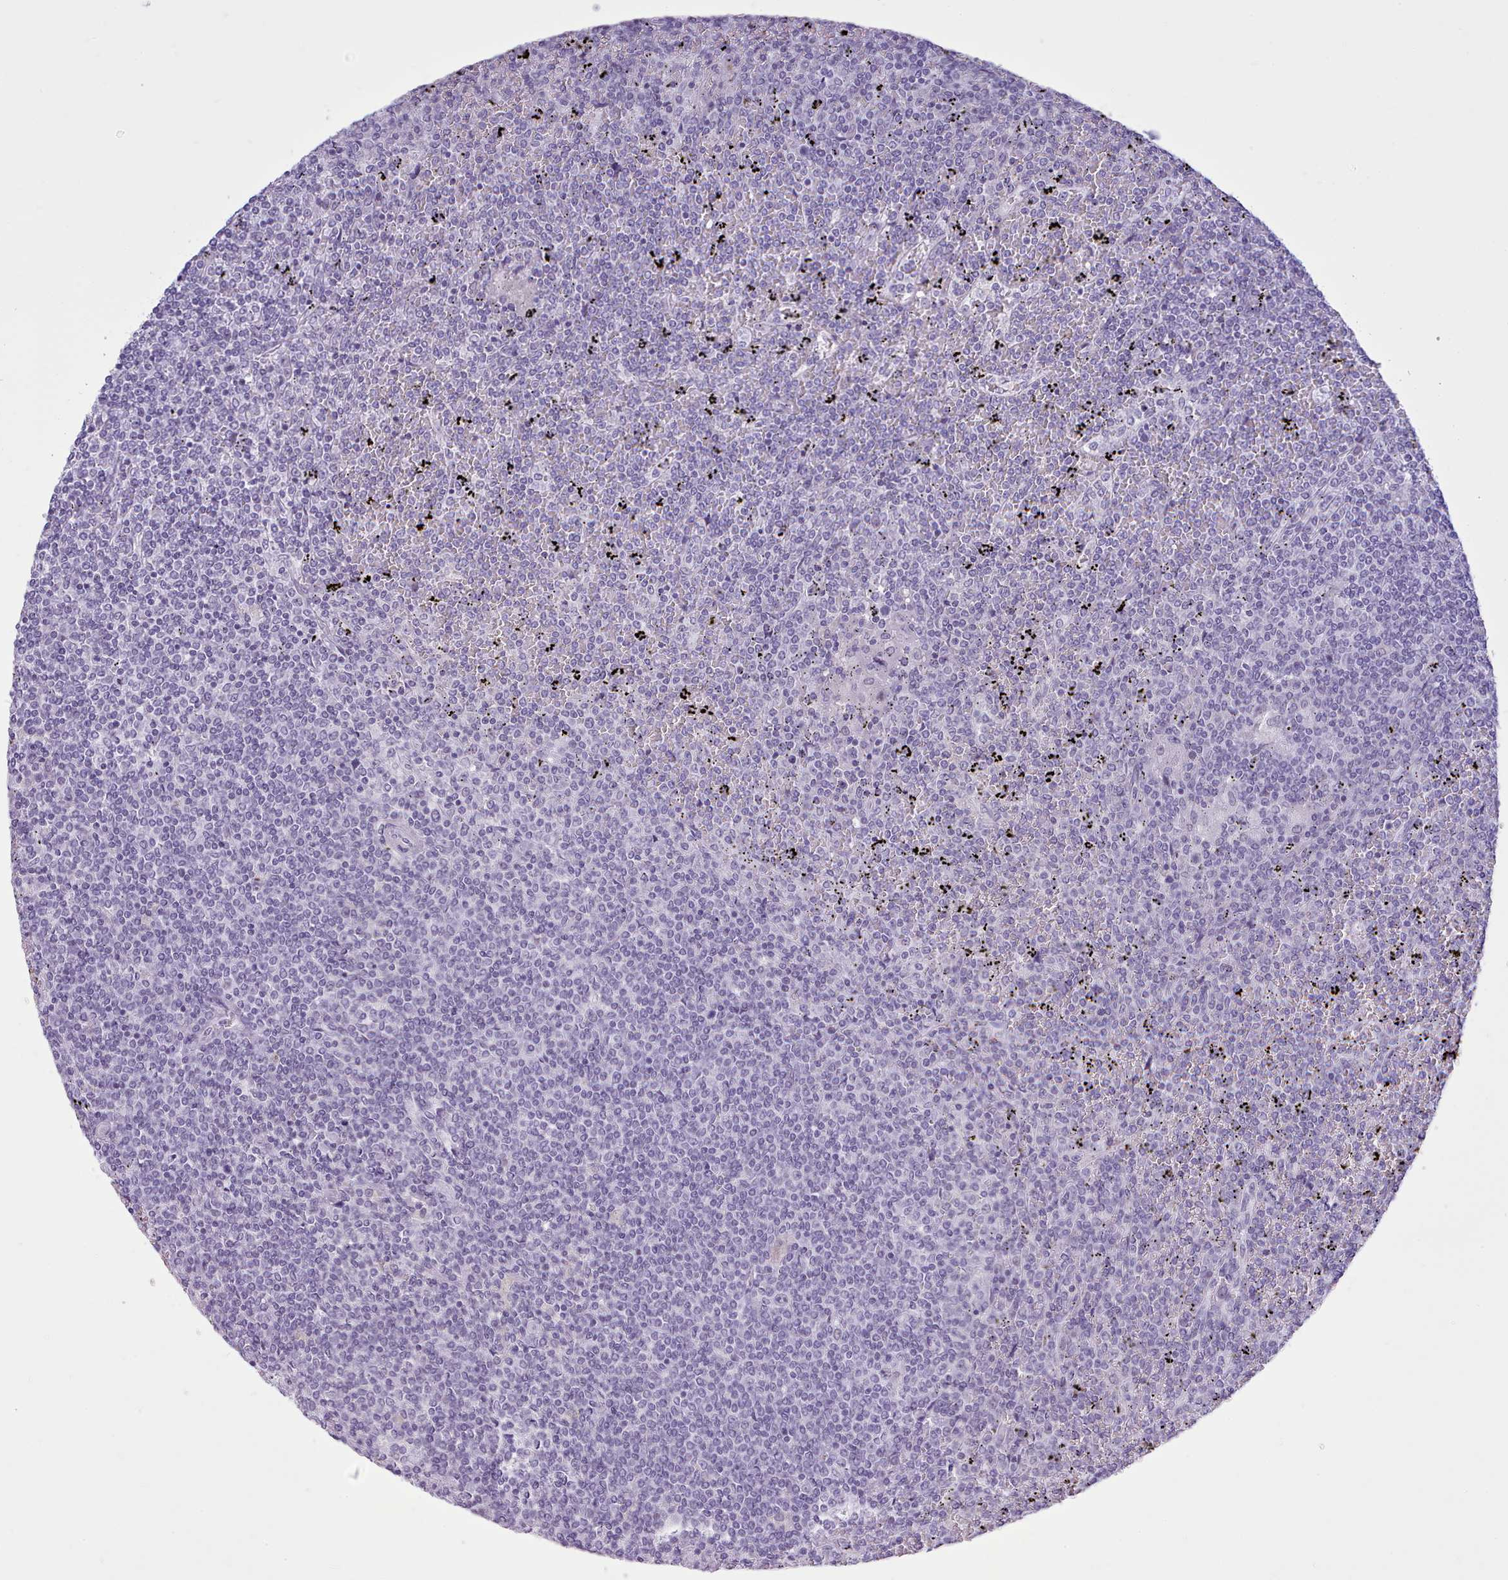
{"staining": {"intensity": "negative", "quantity": "none", "location": "none"}, "tissue": "lymphoma", "cell_type": "Tumor cells", "image_type": "cancer", "snomed": [{"axis": "morphology", "description": "Malignant lymphoma, non-Hodgkin's type, Low grade"}, {"axis": "topography", "description": "Spleen"}], "caption": "High power microscopy image of an immunohistochemistry histopathology image of malignant lymphoma, non-Hodgkin's type (low-grade), revealing no significant positivity in tumor cells.", "gene": "FBXO48", "patient": {"sex": "female", "age": 19}}